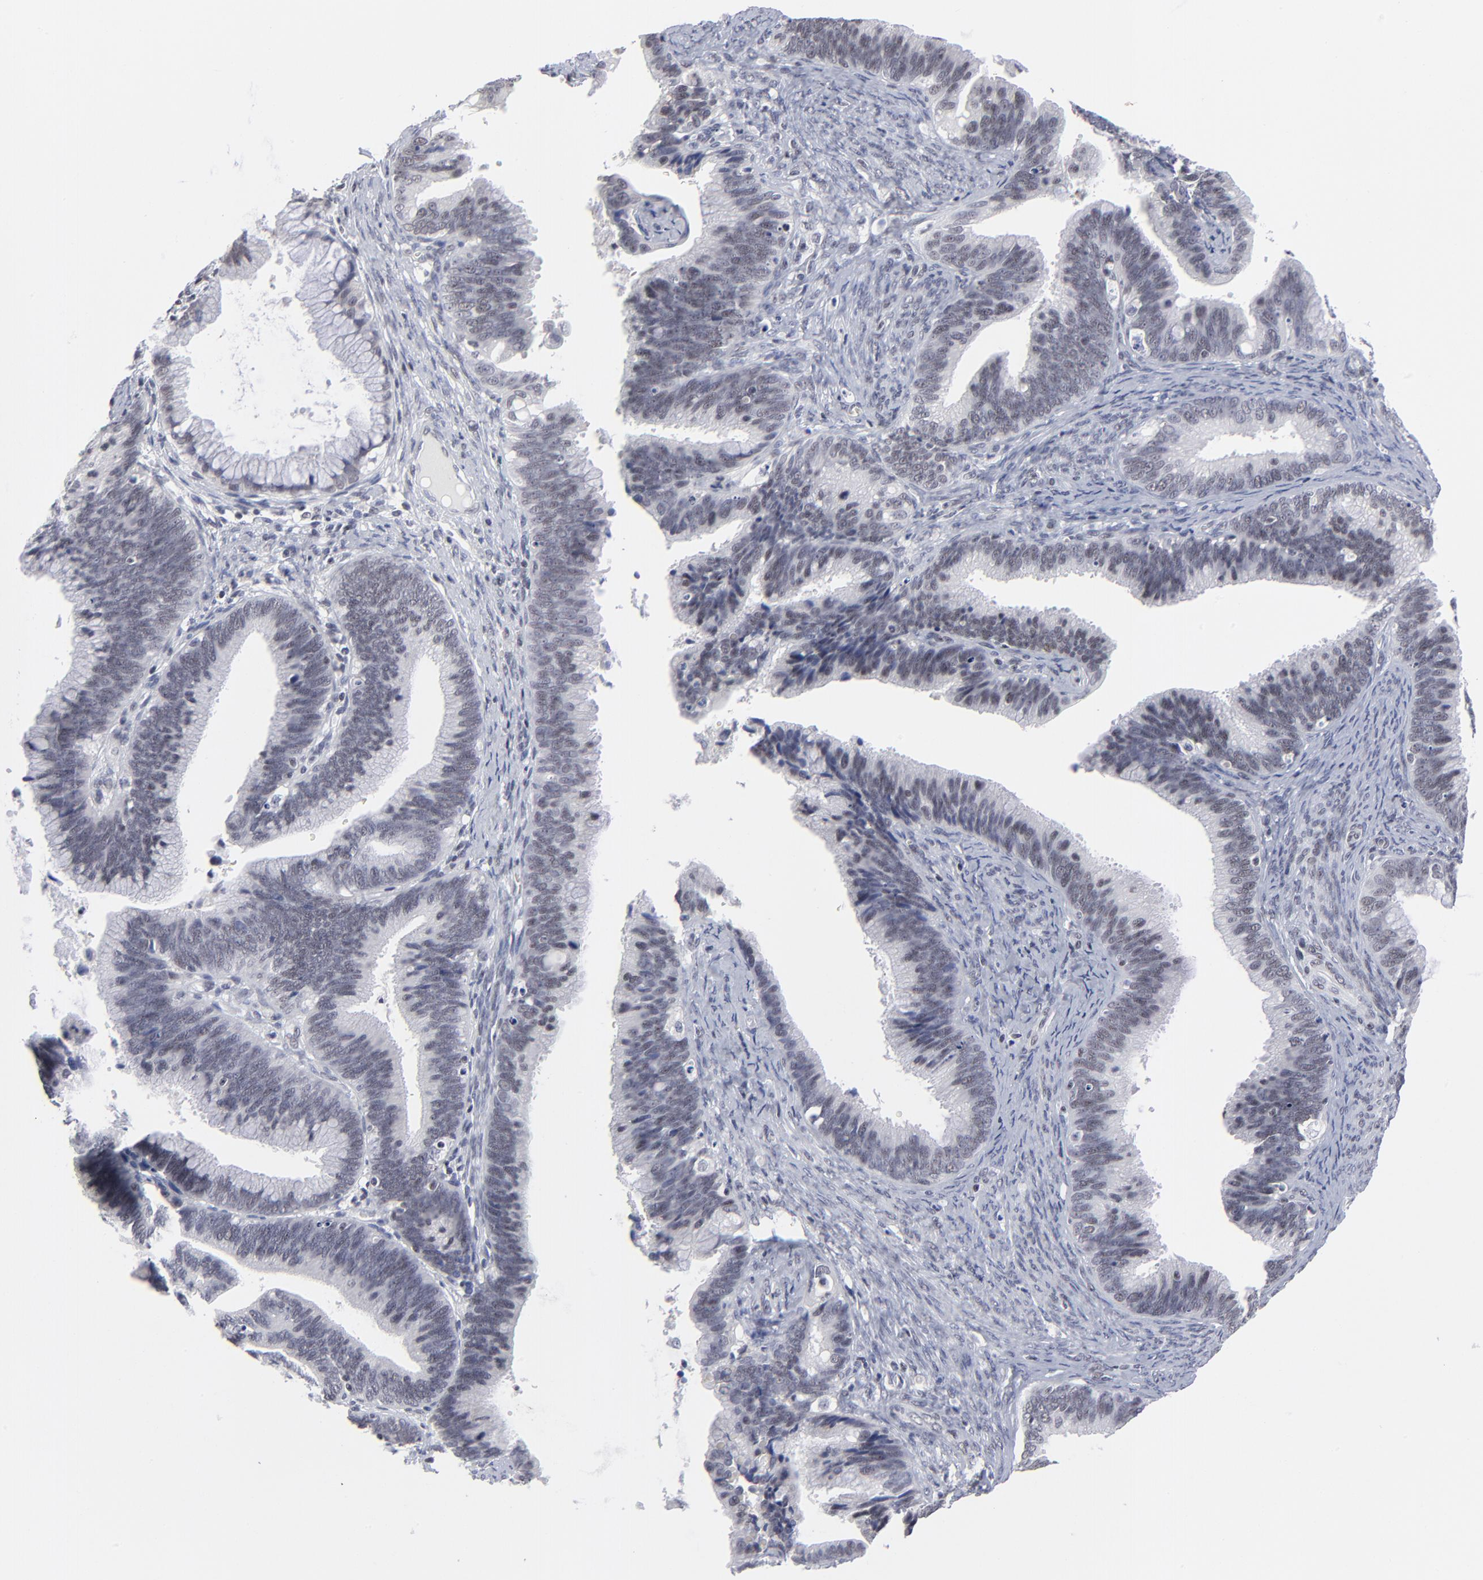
{"staining": {"intensity": "weak", "quantity": "<25%", "location": "nuclear"}, "tissue": "cervical cancer", "cell_type": "Tumor cells", "image_type": "cancer", "snomed": [{"axis": "morphology", "description": "Adenocarcinoma, NOS"}, {"axis": "topography", "description": "Cervix"}], "caption": "This is a histopathology image of immunohistochemistry staining of cervical cancer (adenocarcinoma), which shows no staining in tumor cells.", "gene": "SP2", "patient": {"sex": "female", "age": 47}}